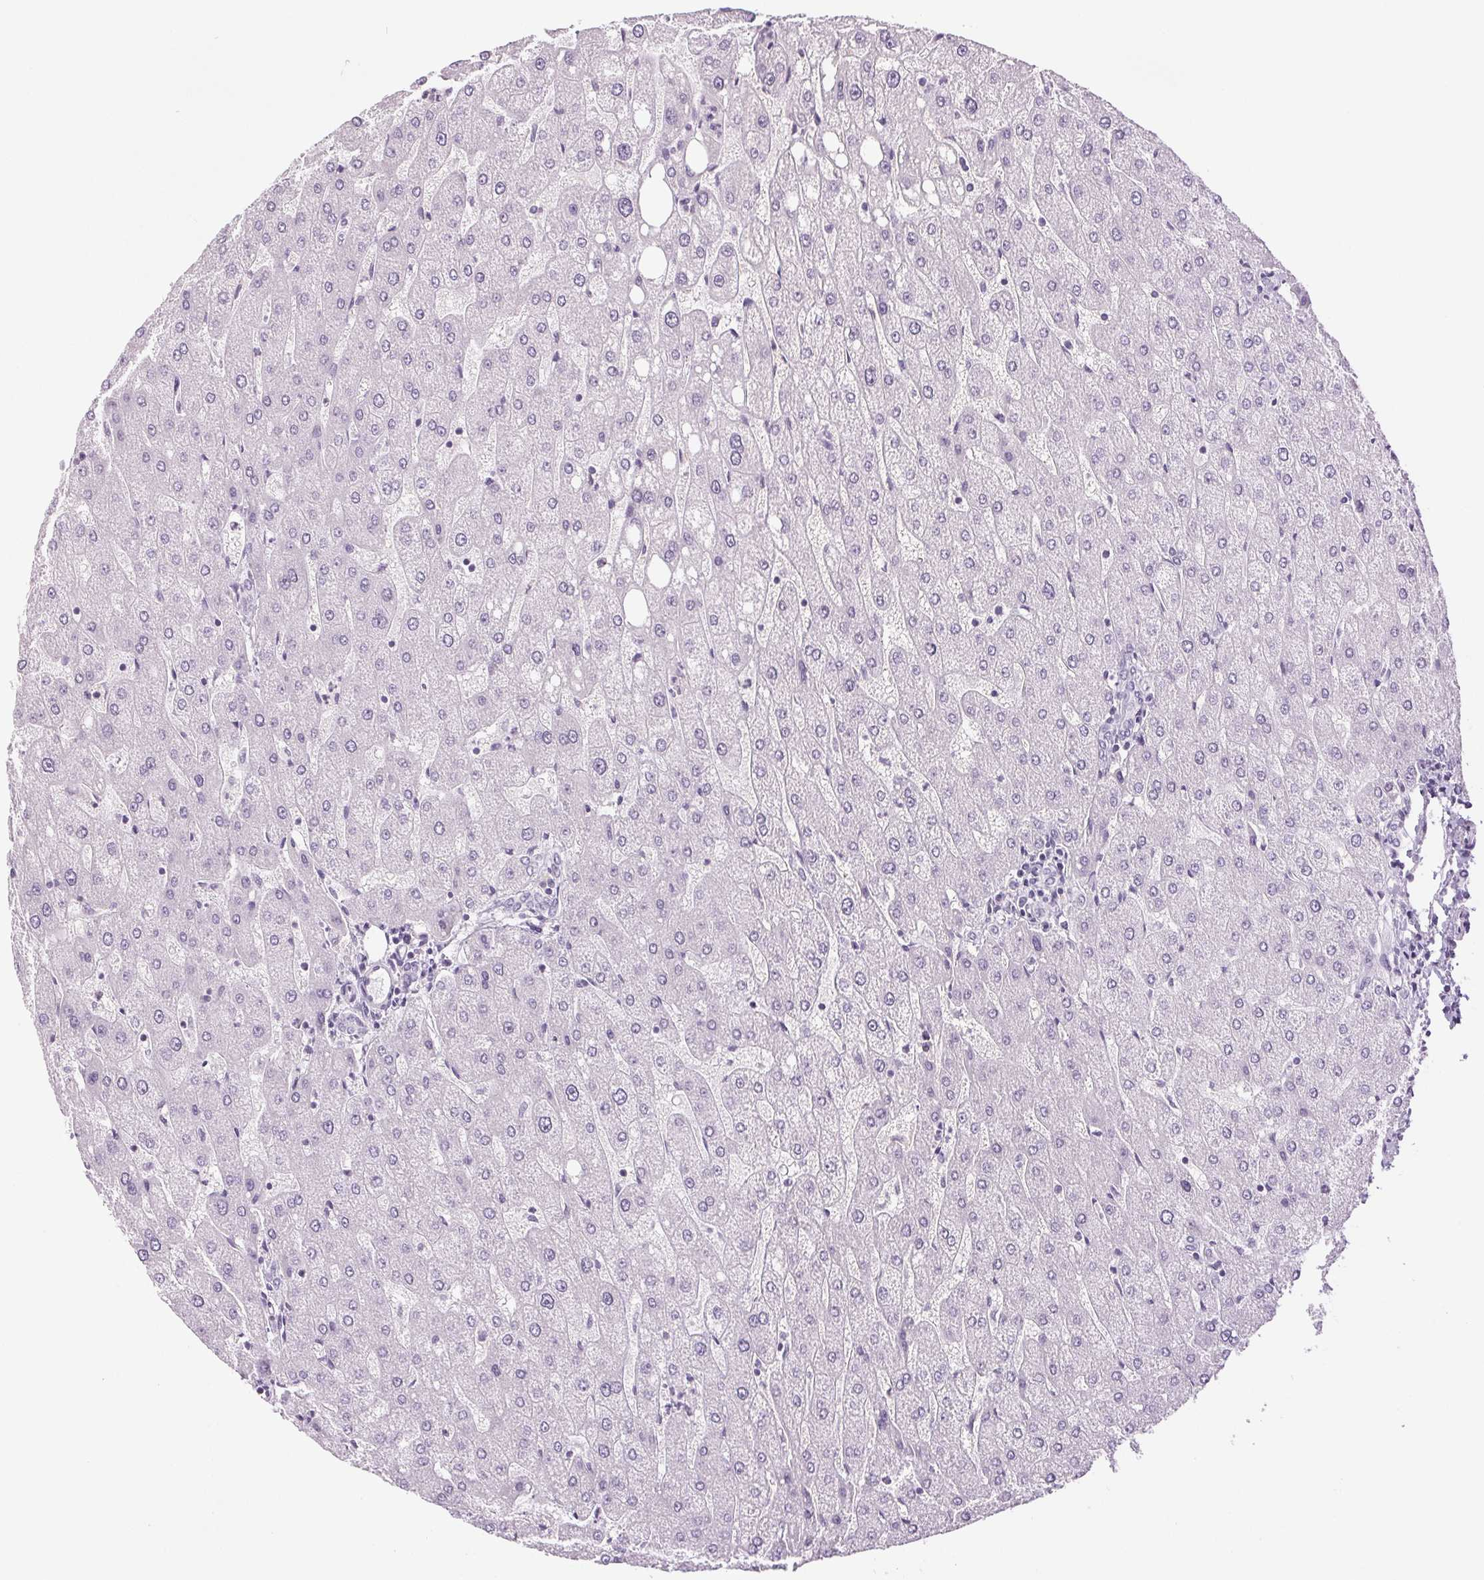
{"staining": {"intensity": "negative", "quantity": "none", "location": "none"}, "tissue": "liver", "cell_type": "Cholangiocytes", "image_type": "normal", "snomed": [{"axis": "morphology", "description": "Normal tissue, NOS"}, {"axis": "topography", "description": "Liver"}], "caption": "Normal liver was stained to show a protein in brown. There is no significant expression in cholangiocytes.", "gene": "DNAJC6", "patient": {"sex": "male", "age": 67}}